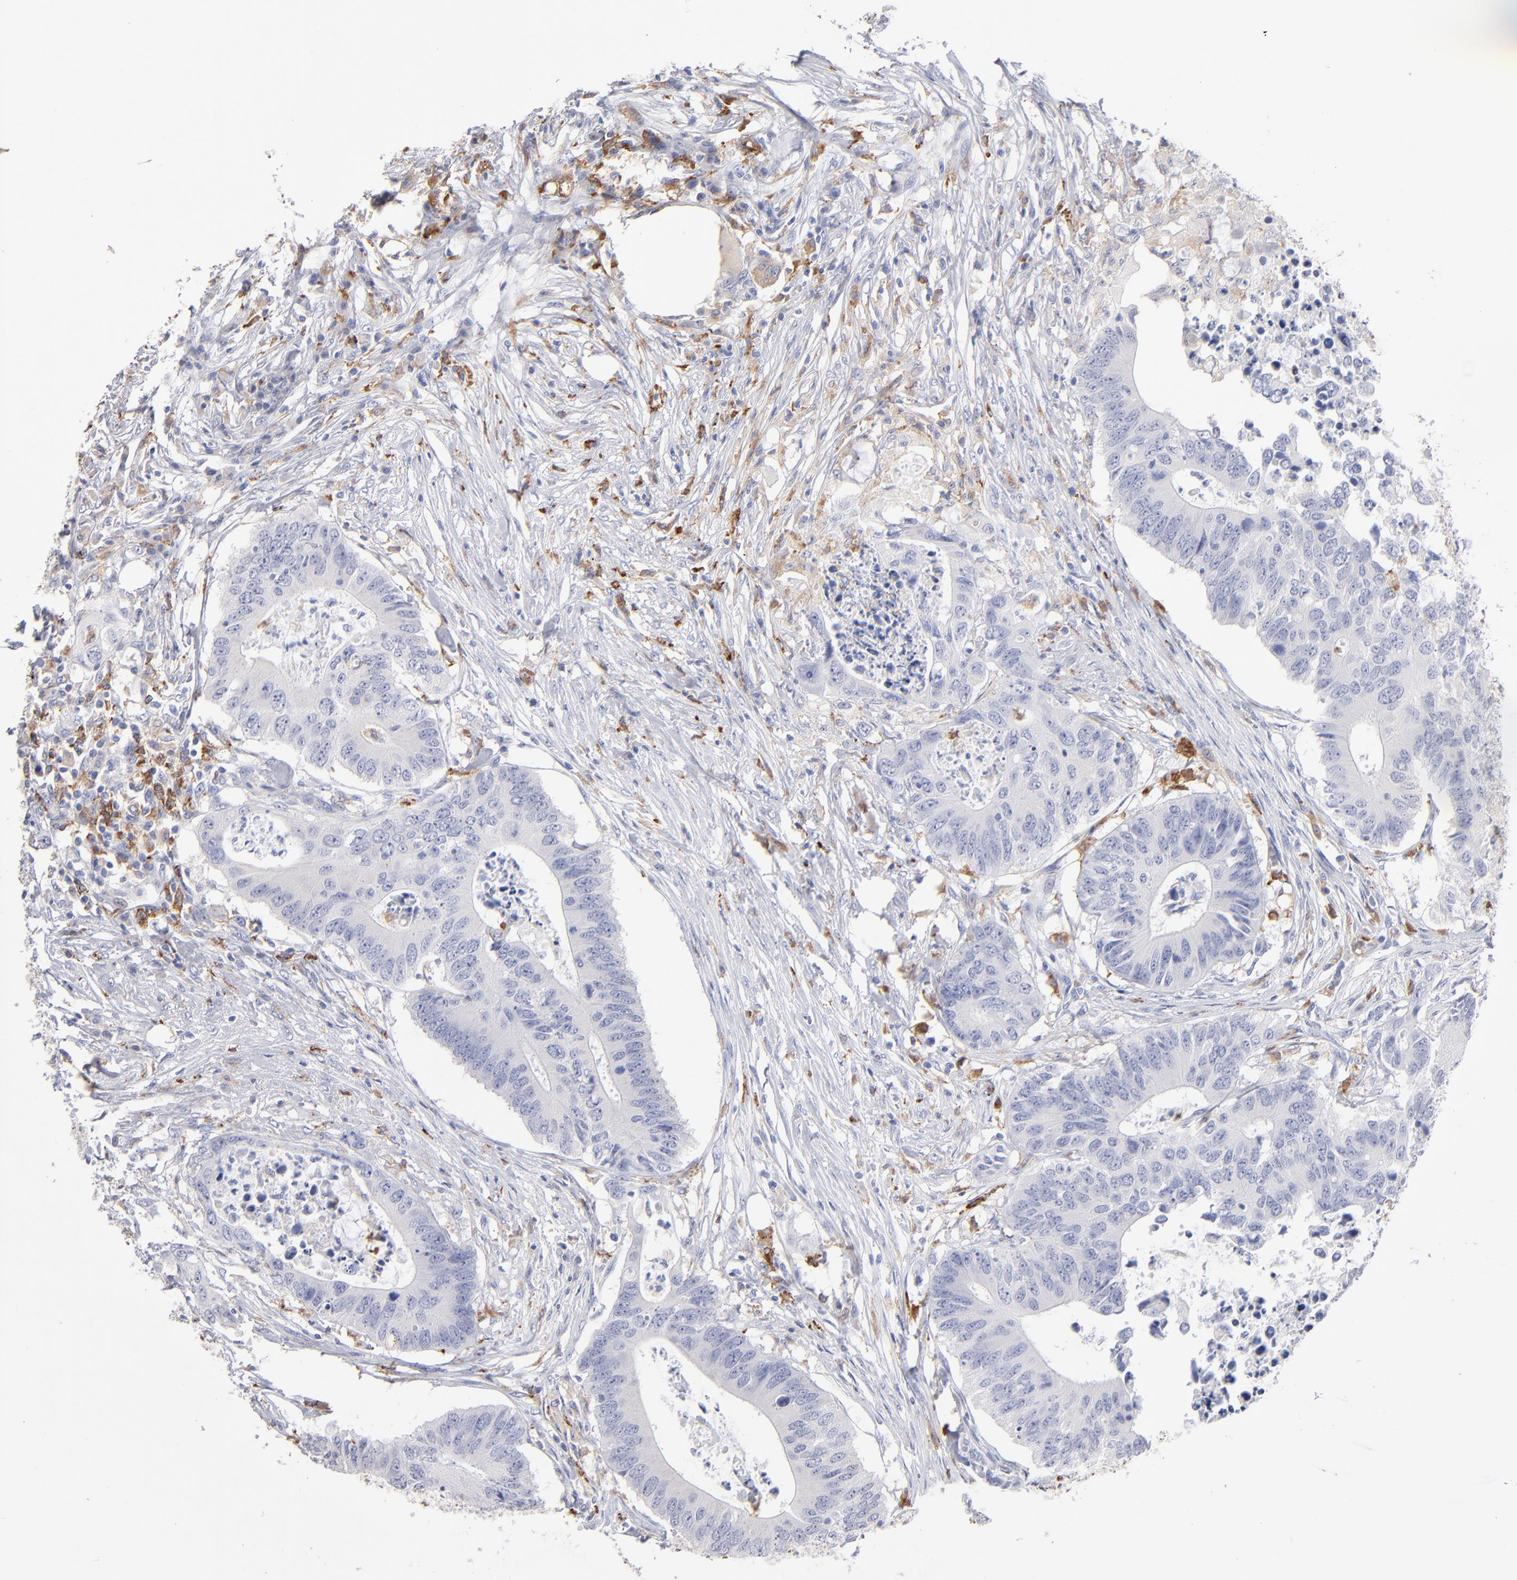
{"staining": {"intensity": "negative", "quantity": "none", "location": "none"}, "tissue": "colorectal cancer", "cell_type": "Tumor cells", "image_type": "cancer", "snomed": [{"axis": "morphology", "description": "Adenocarcinoma, NOS"}, {"axis": "topography", "description": "Colon"}], "caption": "Immunohistochemical staining of colorectal cancer (adenocarcinoma) exhibits no significant staining in tumor cells. (DAB (3,3'-diaminobenzidine) immunohistochemistry visualized using brightfield microscopy, high magnification).", "gene": "CD180", "patient": {"sex": "male", "age": 71}}